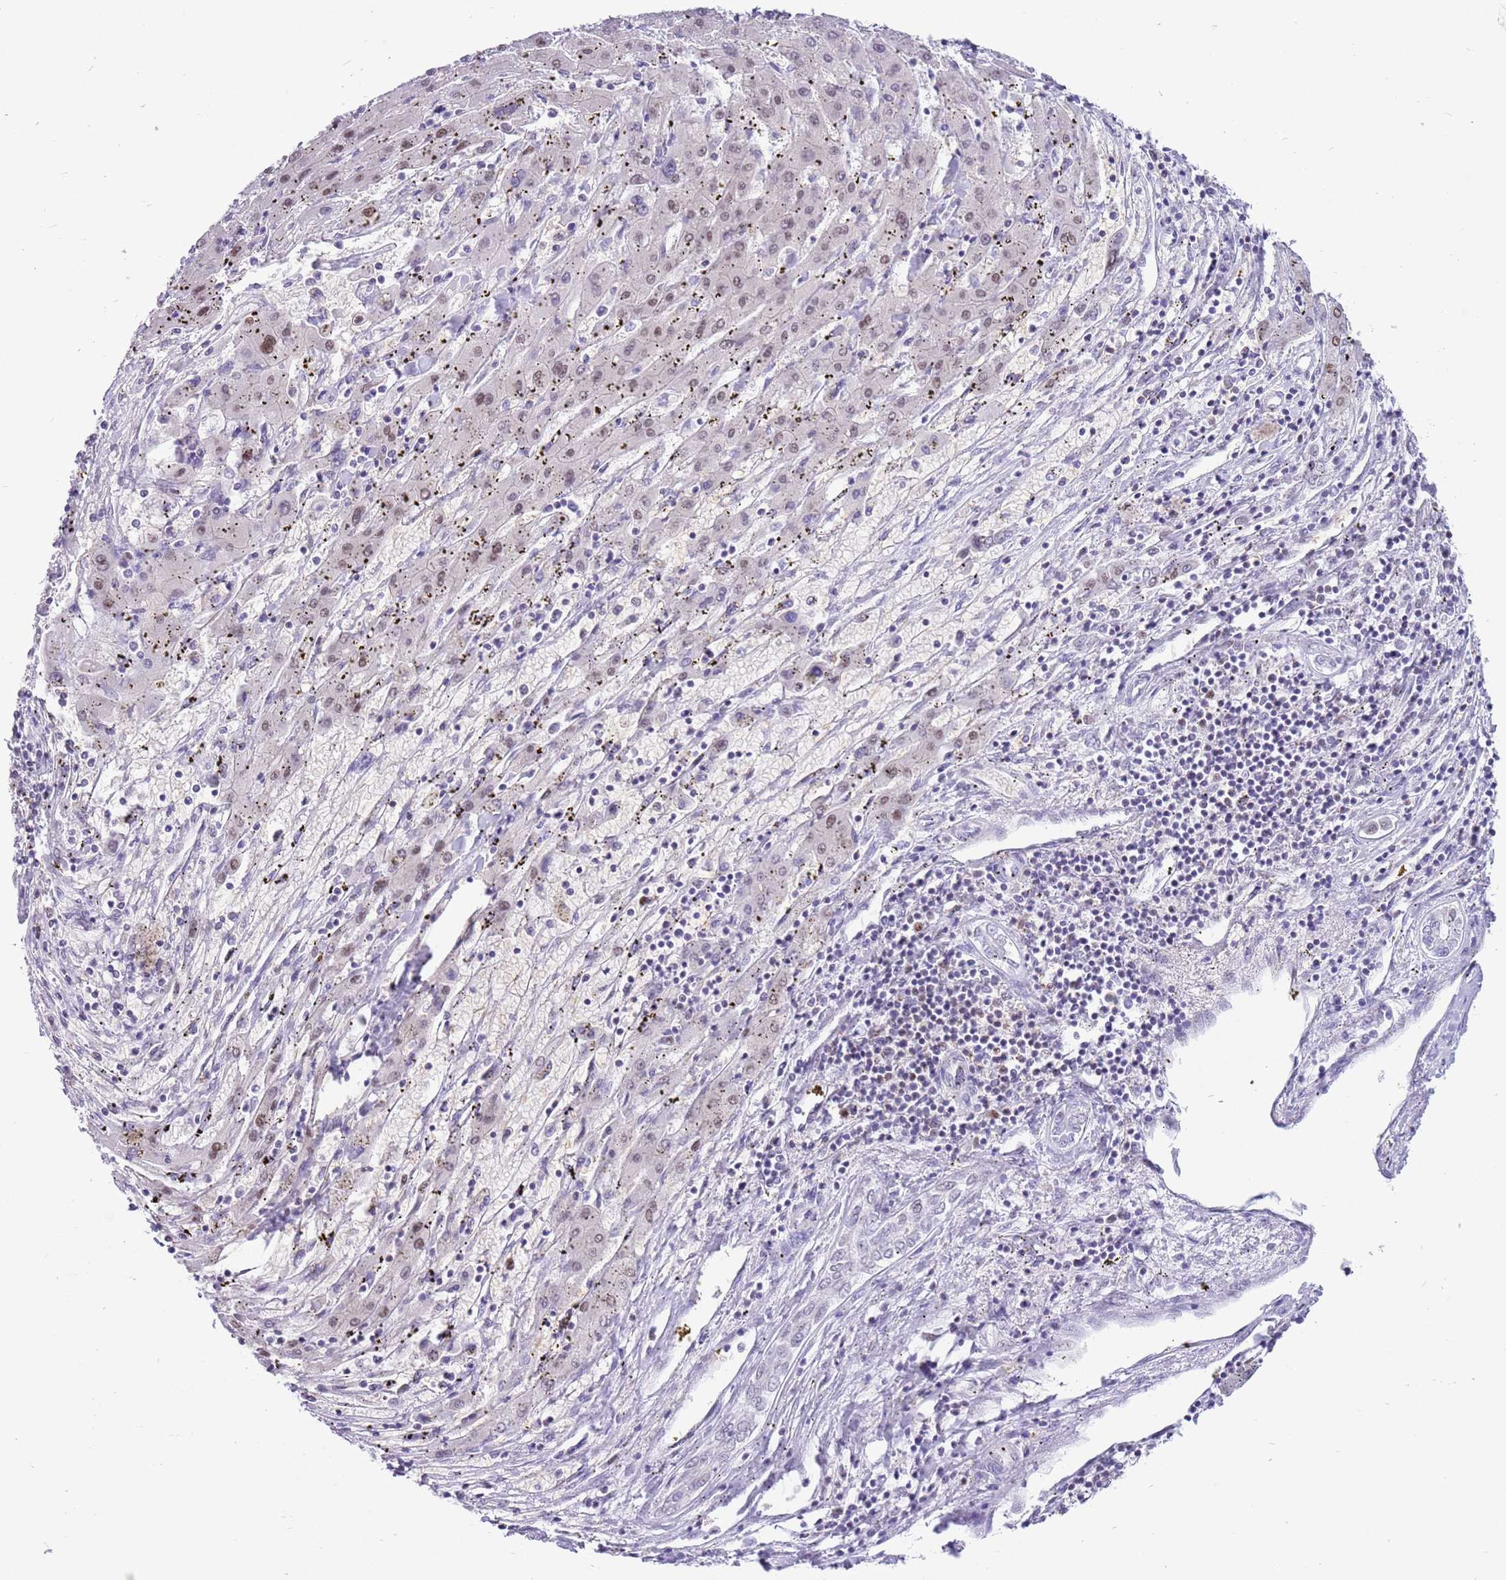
{"staining": {"intensity": "weak", "quantity": "25%-75%", "location": "nuclear"}, "tissue": "liver cancer", "cell_type": "Tumor cells", "image_type": "cancer", "snomed": [{"axis": "morphology", "description": "Carcinoma, Hepatocellular, NOS"}, {"axis": "topography", "description": "Liver"}], "caption": "Brown immunohistochemical staining in human liver cancer exhibits weak nuclear expression in approximately 25%-75% of tumor cells.", "gene": "DDI2", "patient": {"sex": "male", "age": 72}}